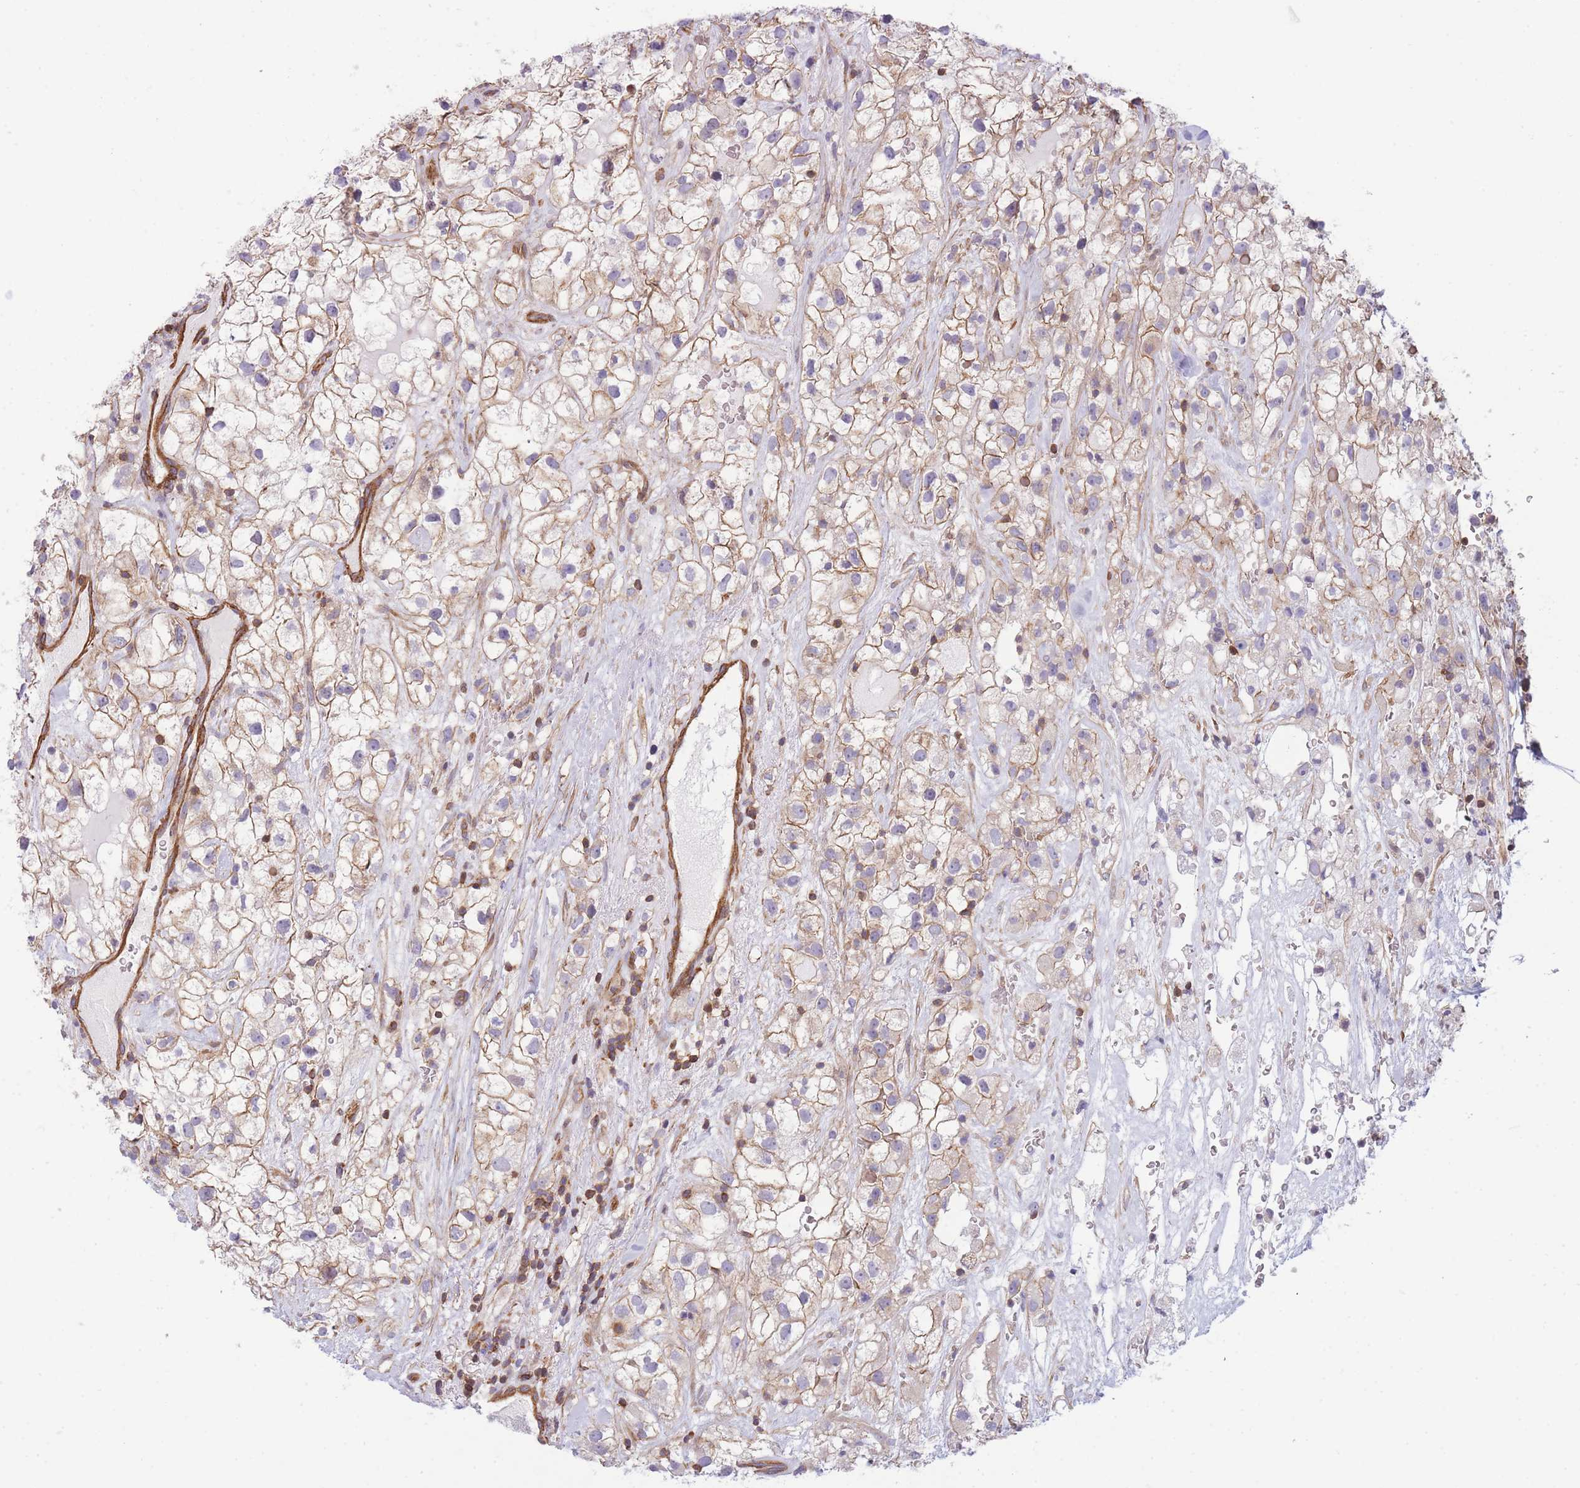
{"staining": {"intensity": "moderate", "quantity": "25%-75%", "location": "cytoplasmic/membranous"}, "tissue": "renal cancer", "cell_type": "Tumor cells", "image_type": "cancer", "snomed": [{"axis": "morphology", "description": "Adenocarcinoma, NOS"}, {"axis": "topography", "description": "Kidney"}], "caption": "Immunohistochemistry (IHC) histopathology image of neoplastic tissue: adenocarcinoma (renal) stained using immunohistochemistry reveals medium levels of moderate protein expression localized specifically in the cytoplasmic/membranous of tumor cells, appearing as a cytoplasmic/membranous brown color.", "gene": "CDC25B", "patient": {"sex": "male", "age": 59}}